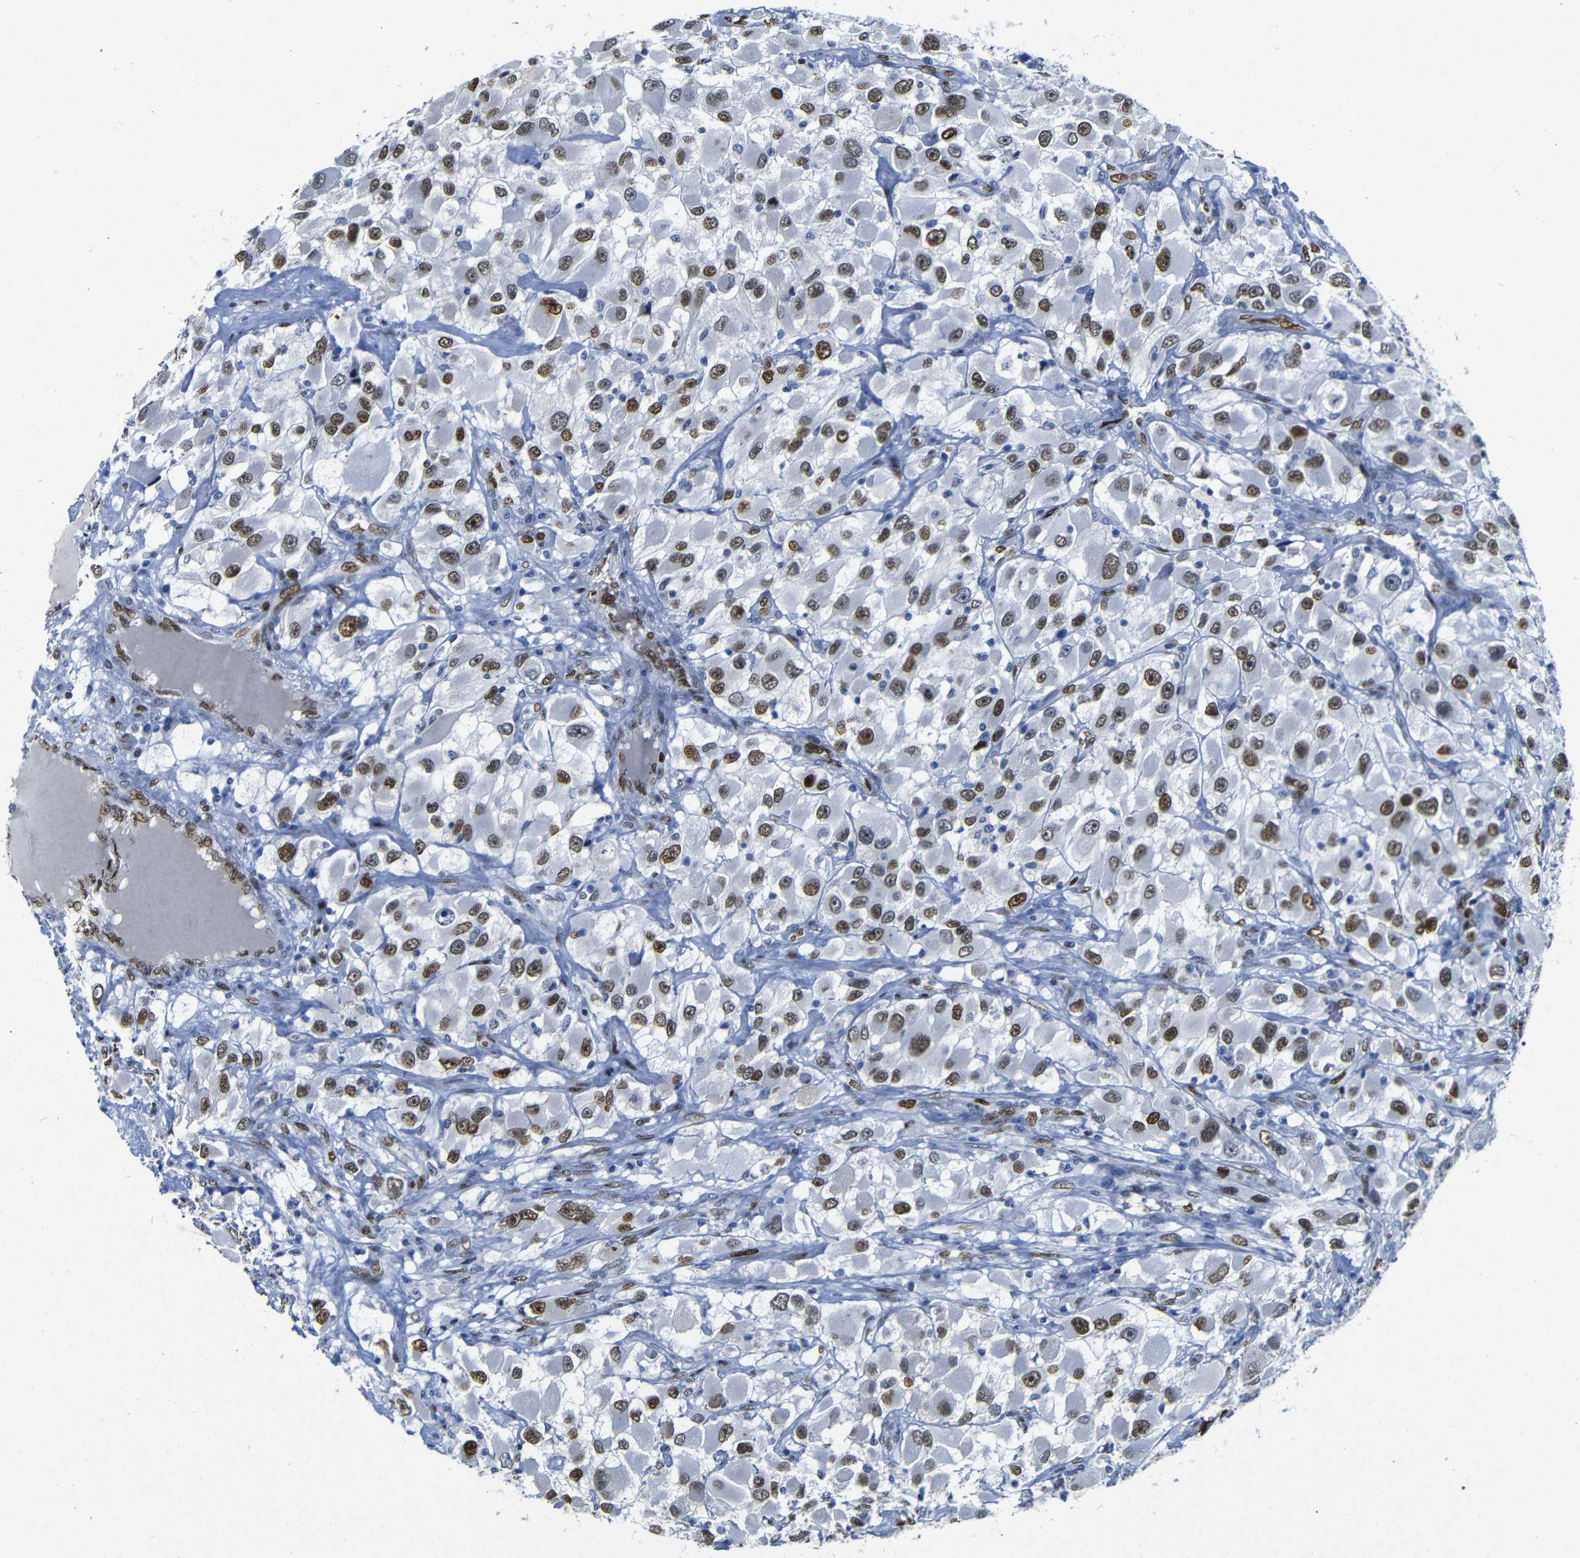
{"staining": {"intensity": "moderate", "quantity": ">75%", "location": "nuclear"}, "tissue": "renal cancer", "cell_type": "Tumor cells", "image_type": "cancer", "snomed": [{"axis": "morphology", "description": "Adenocarcinoma, NOS"}, {"axis": "topography", "description": "Kidney"}], "caption": "Human adenocarcinoma (renal) stained with a brown dye reveals moderate nuclear positive positivity in about >75% of tumor cells.", "gene": "FOSL2", "patient": {"sex": "female", "age": 52}}